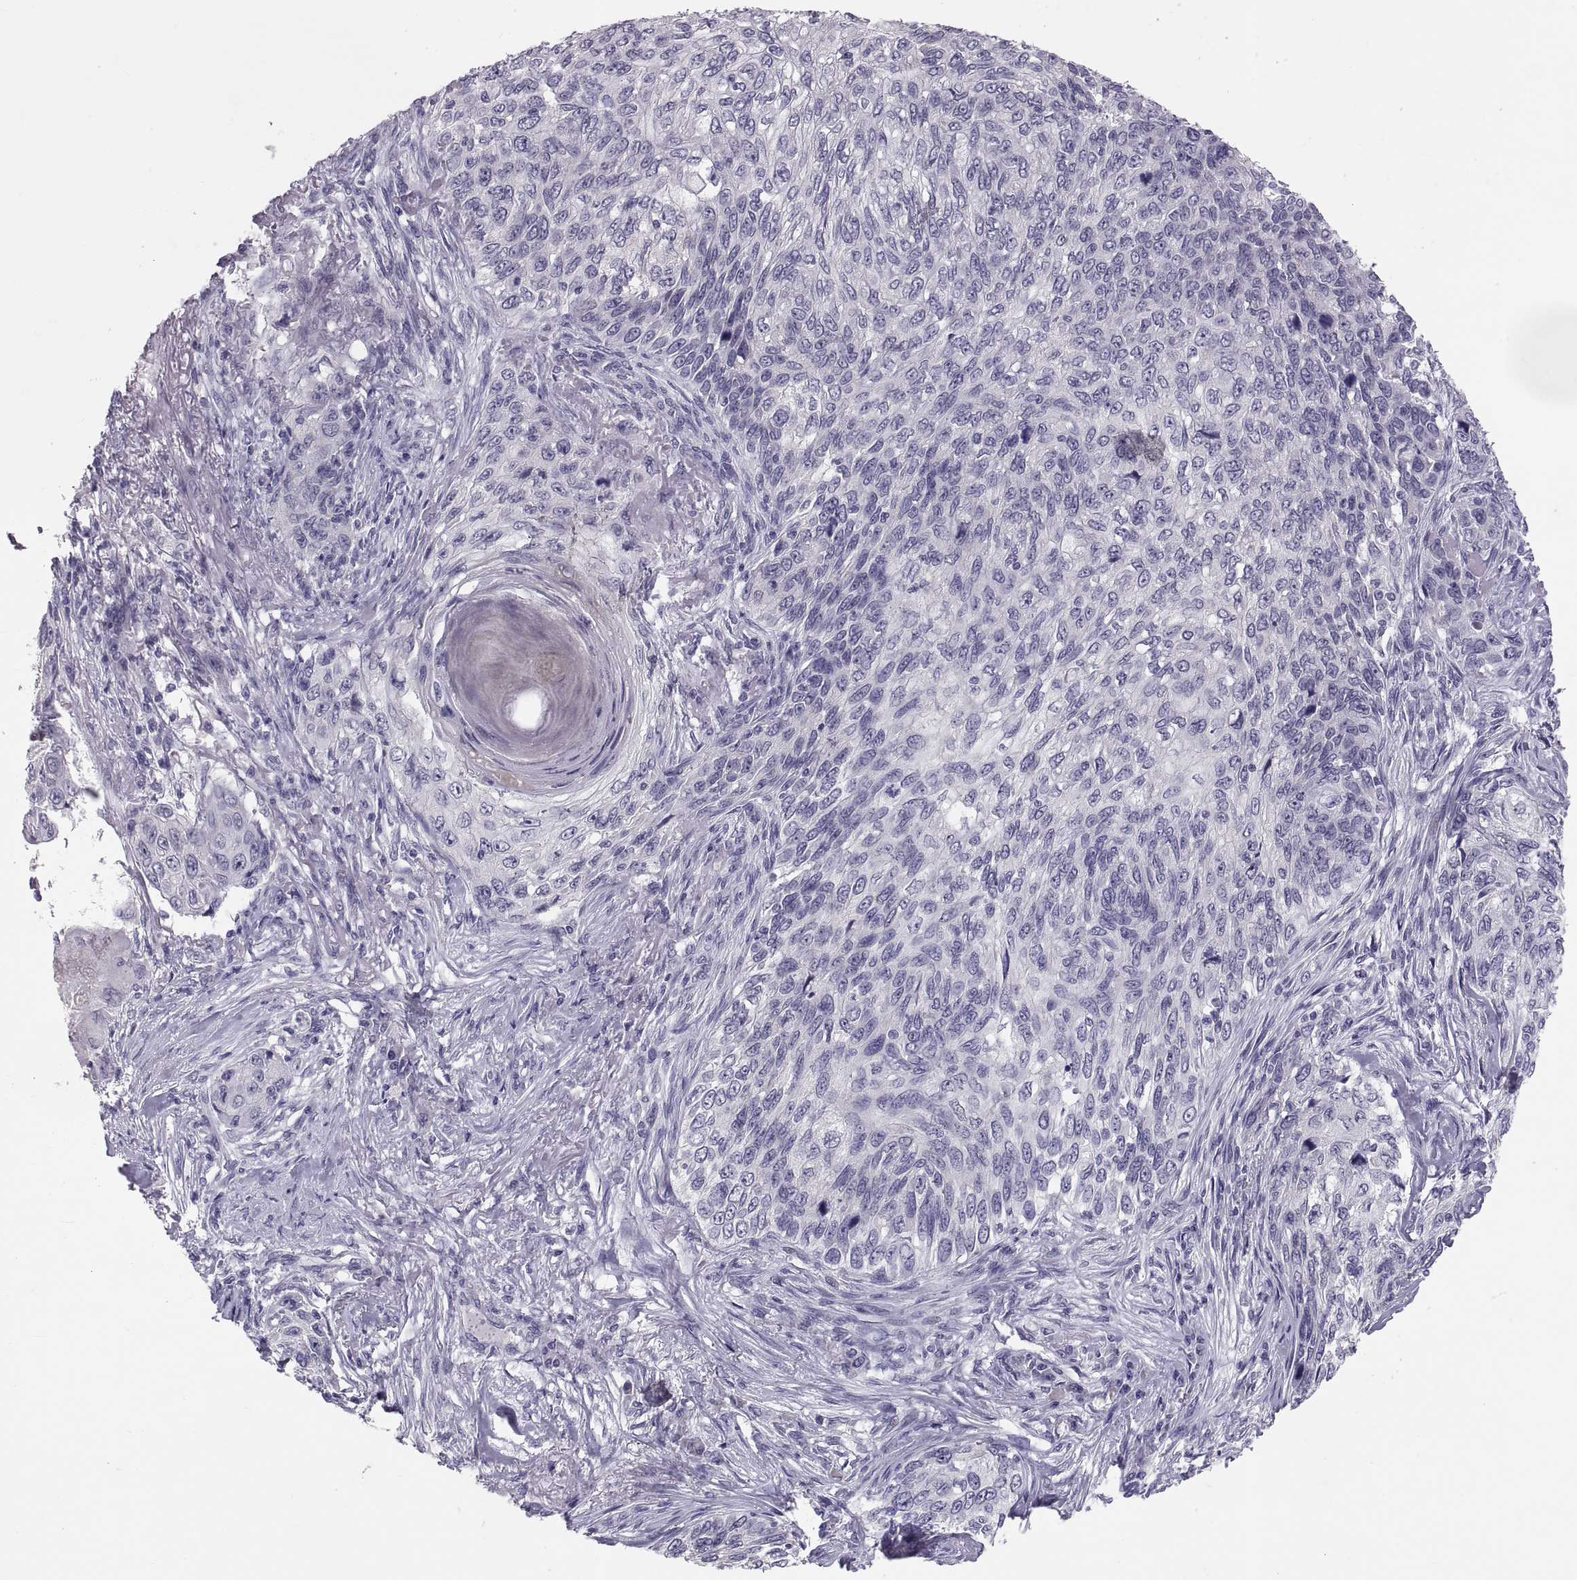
{"staining": {"intensity": "negative", "quantity": "none", "location": "none"}, "tissue": "skin cancer", "cell_type": "Tumor cells", "image_type": "cancer", "snomed": [{"axis": "morphology", "description": "Squamous cell carcinoma, NOS"}, {"axis": "topography", "description": "Skin"}], "caption": "Immunohistochemistry (IHC) histopathology image of neoplastic tissue: skin squamous cell carcinoma stained with DAB demonstrates no significant protein staining in tumor cells.", "gene": "PTN", "patient": {"sex": "male", "age": 92}}